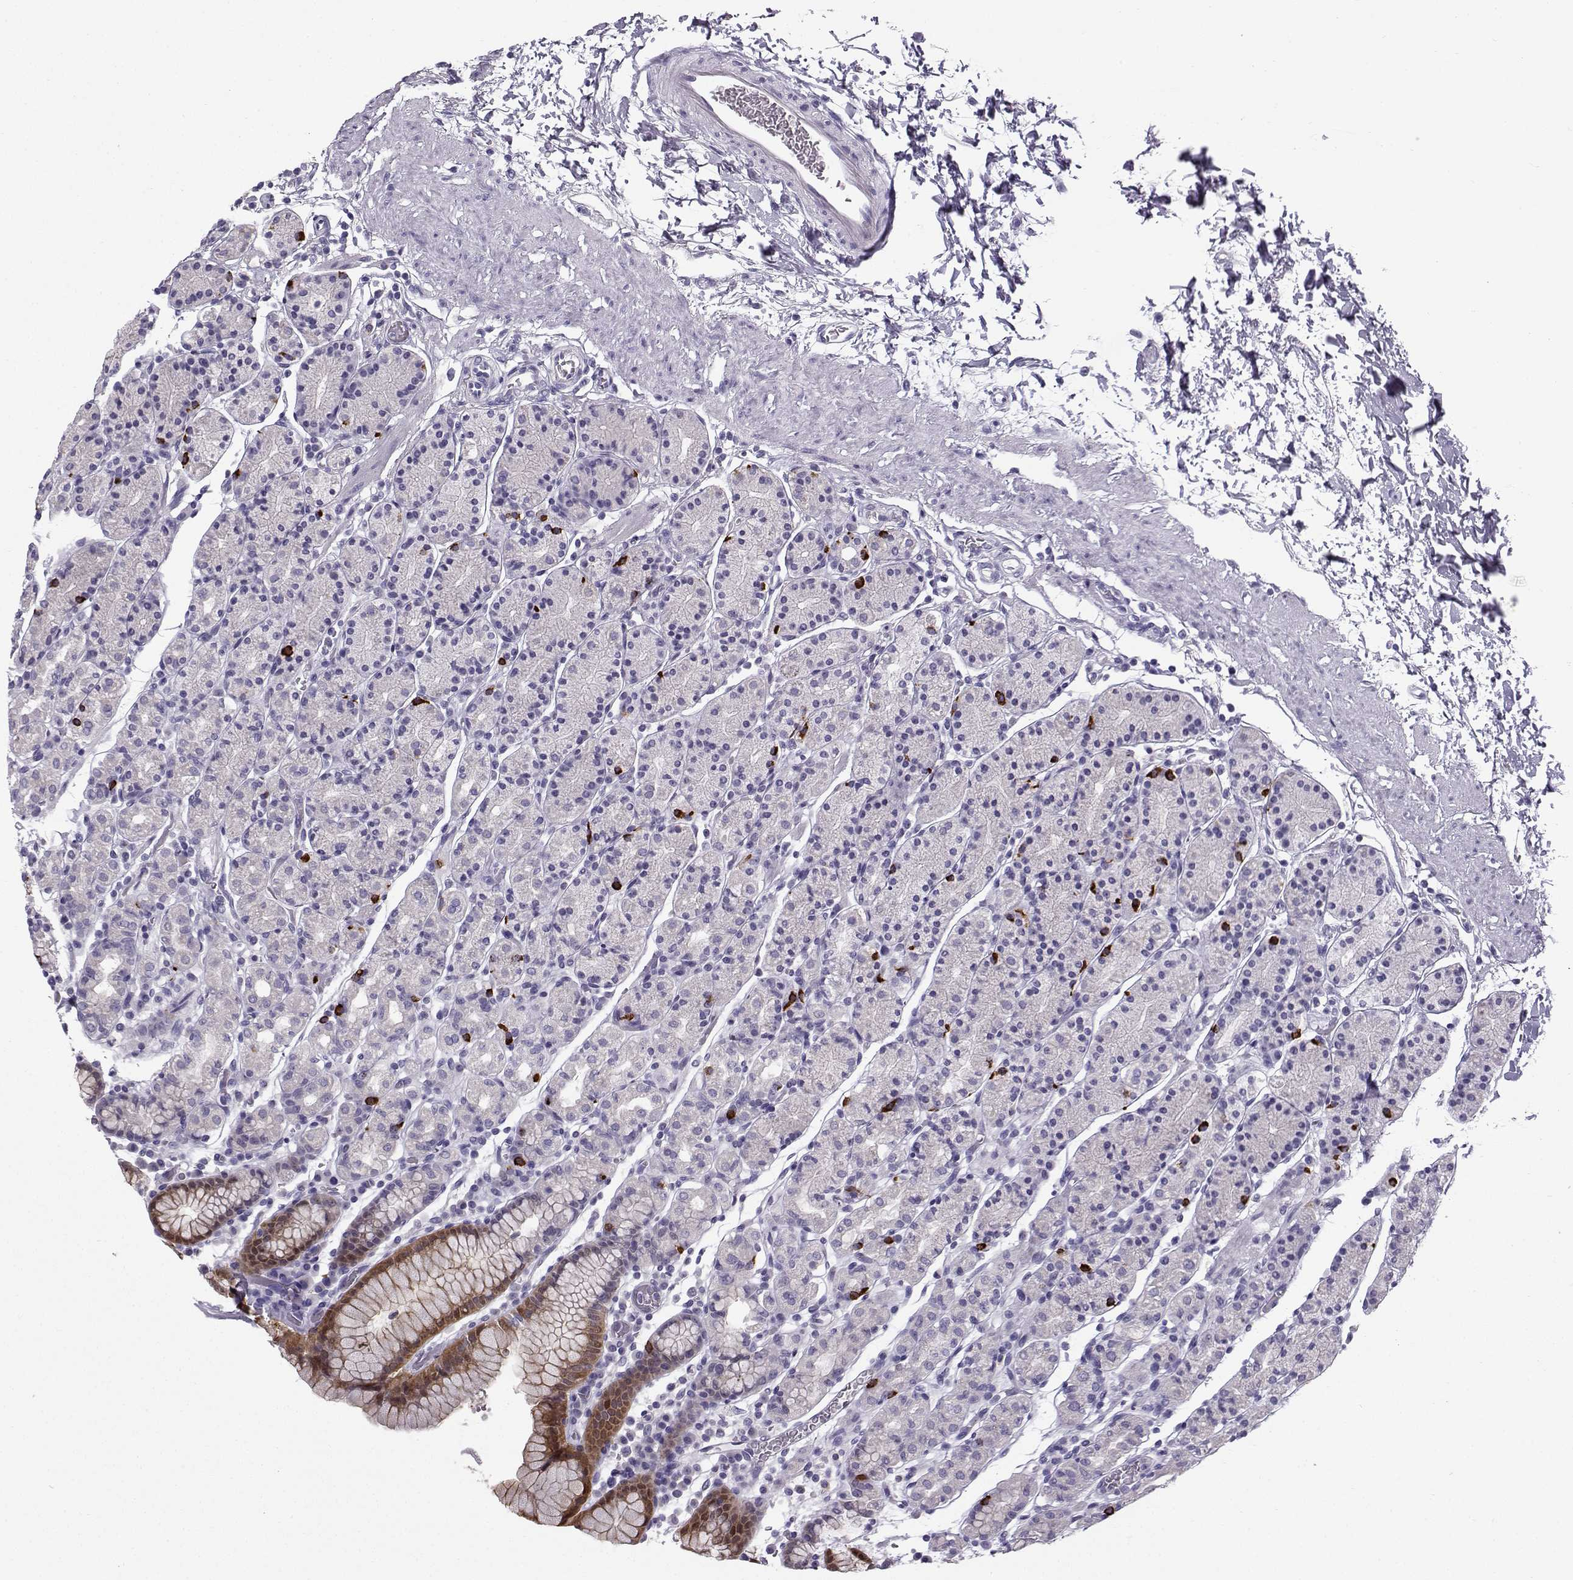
{"staining": {"intensity": "strong", "quantity": "<25%", "location": "cytoplasmic/membranous"}, "tissue": "stomach", "cell_type": "Glandular cells", "image_type": "normal", "snomed": [{"axis": "morphology", "description": "Normal tissue, NOS"}, {"axis": "topography", "description": "Stomach, upper"}, {"axis": "topography", "description": "Stomach"}], "caption": "Strong cytoplasmic/membranous staining is seen in approximately <25% of glandular cells in normal stomach. (DAB (3,3'-diaminobenzidine) IHC with brightfield microscopy, high magnification).", "gene": "ZBTB8B", "patient": {"sex": "male", "age": 62}}